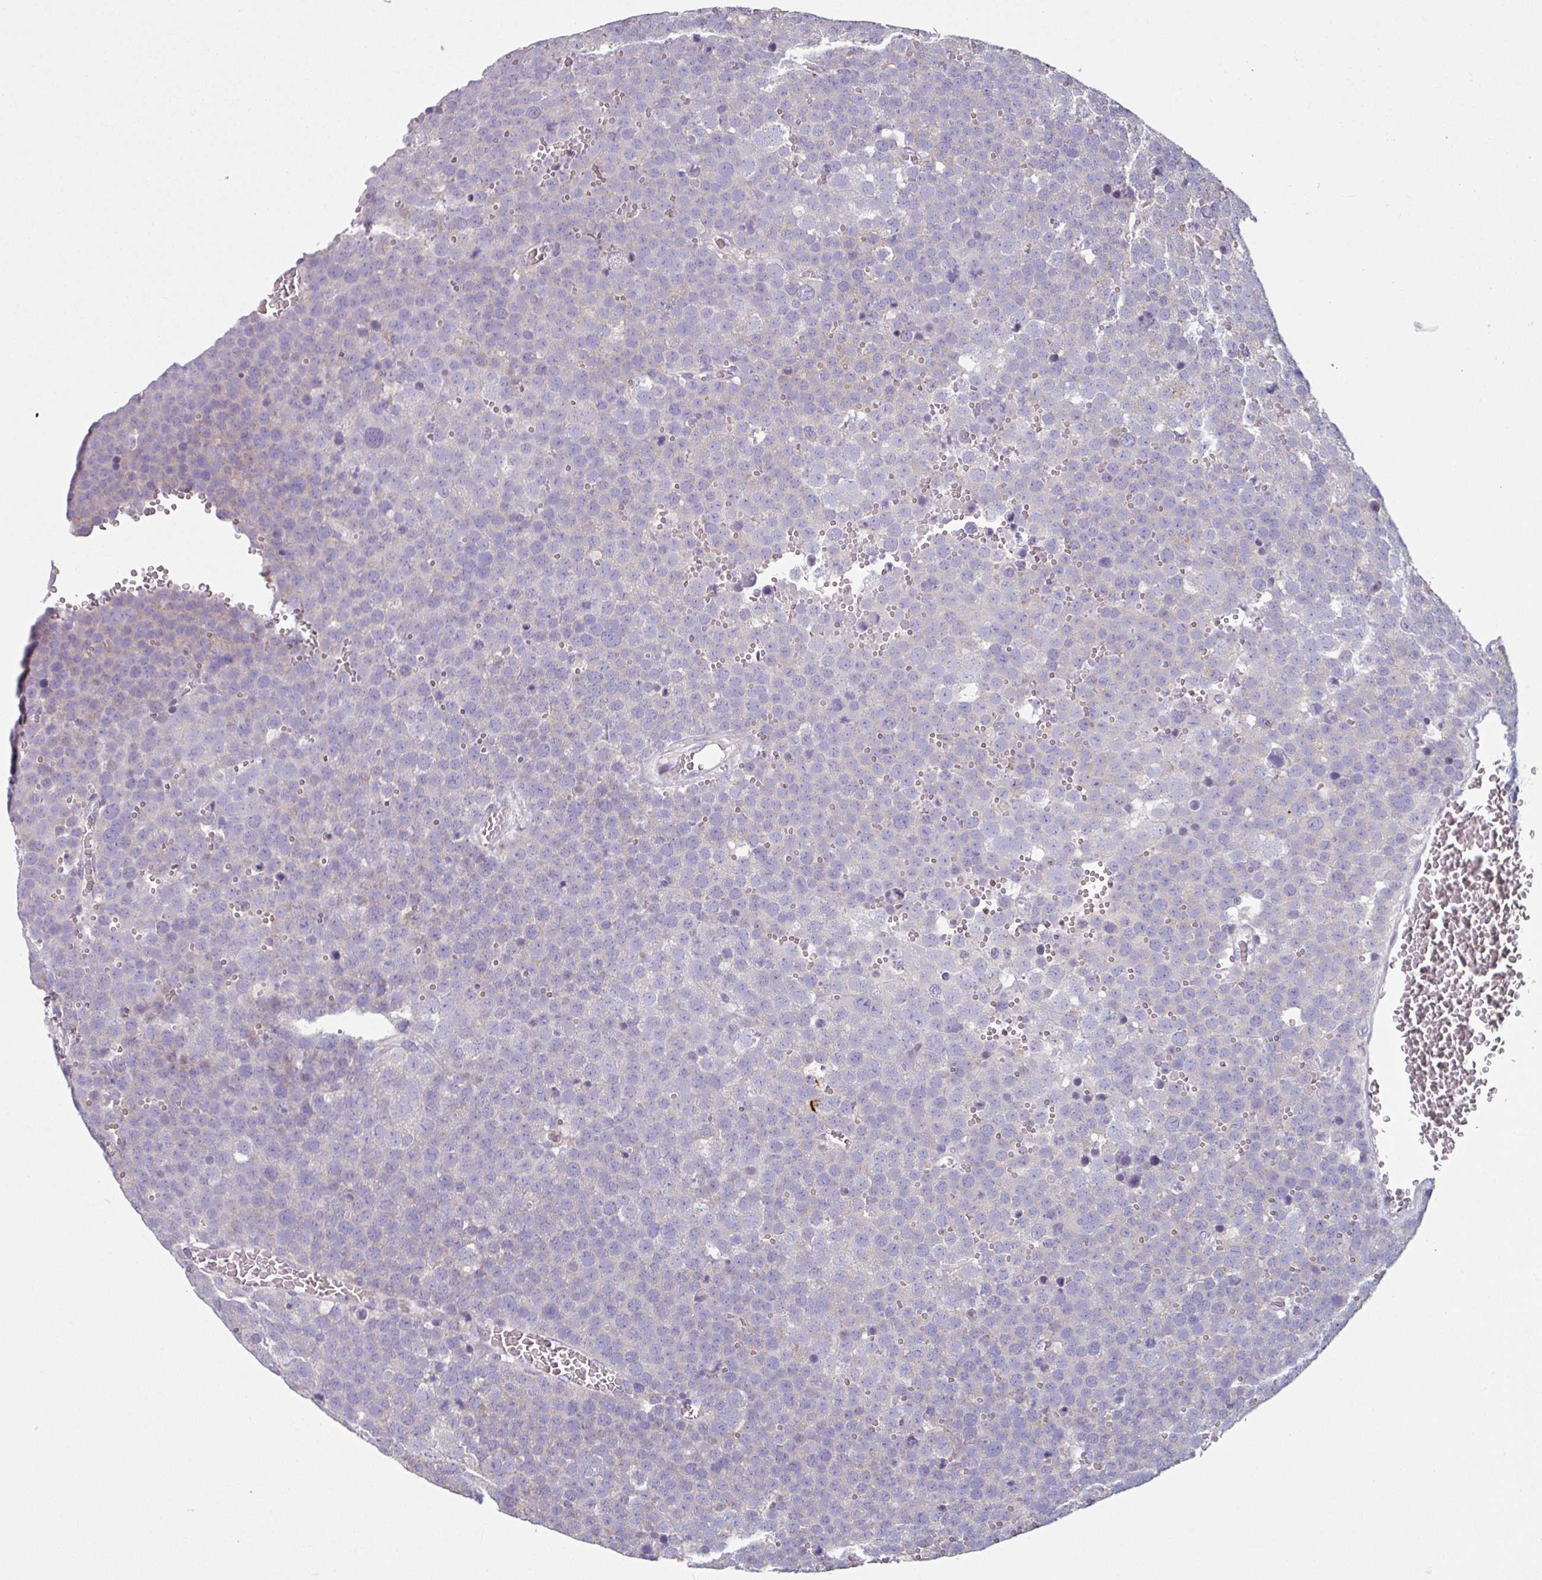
{"staining": {"intensity": "negative", "quantity": "none", "location": "none"}, "tissue": "testis cancer", "cell_type": "Tumor cells", "image_type": "cancer", "snomed": [{"axis": "morphology", "description": "Seminoma, NOS"}, {"axis": "topography", "description": "Testis"}], "caption": "Testis cancer stained for a protein using immunohistochemistry reveals no positivity tumor cells.", "gene": "TMEM132A", "patient": {"sex": "male", "age": 71}}